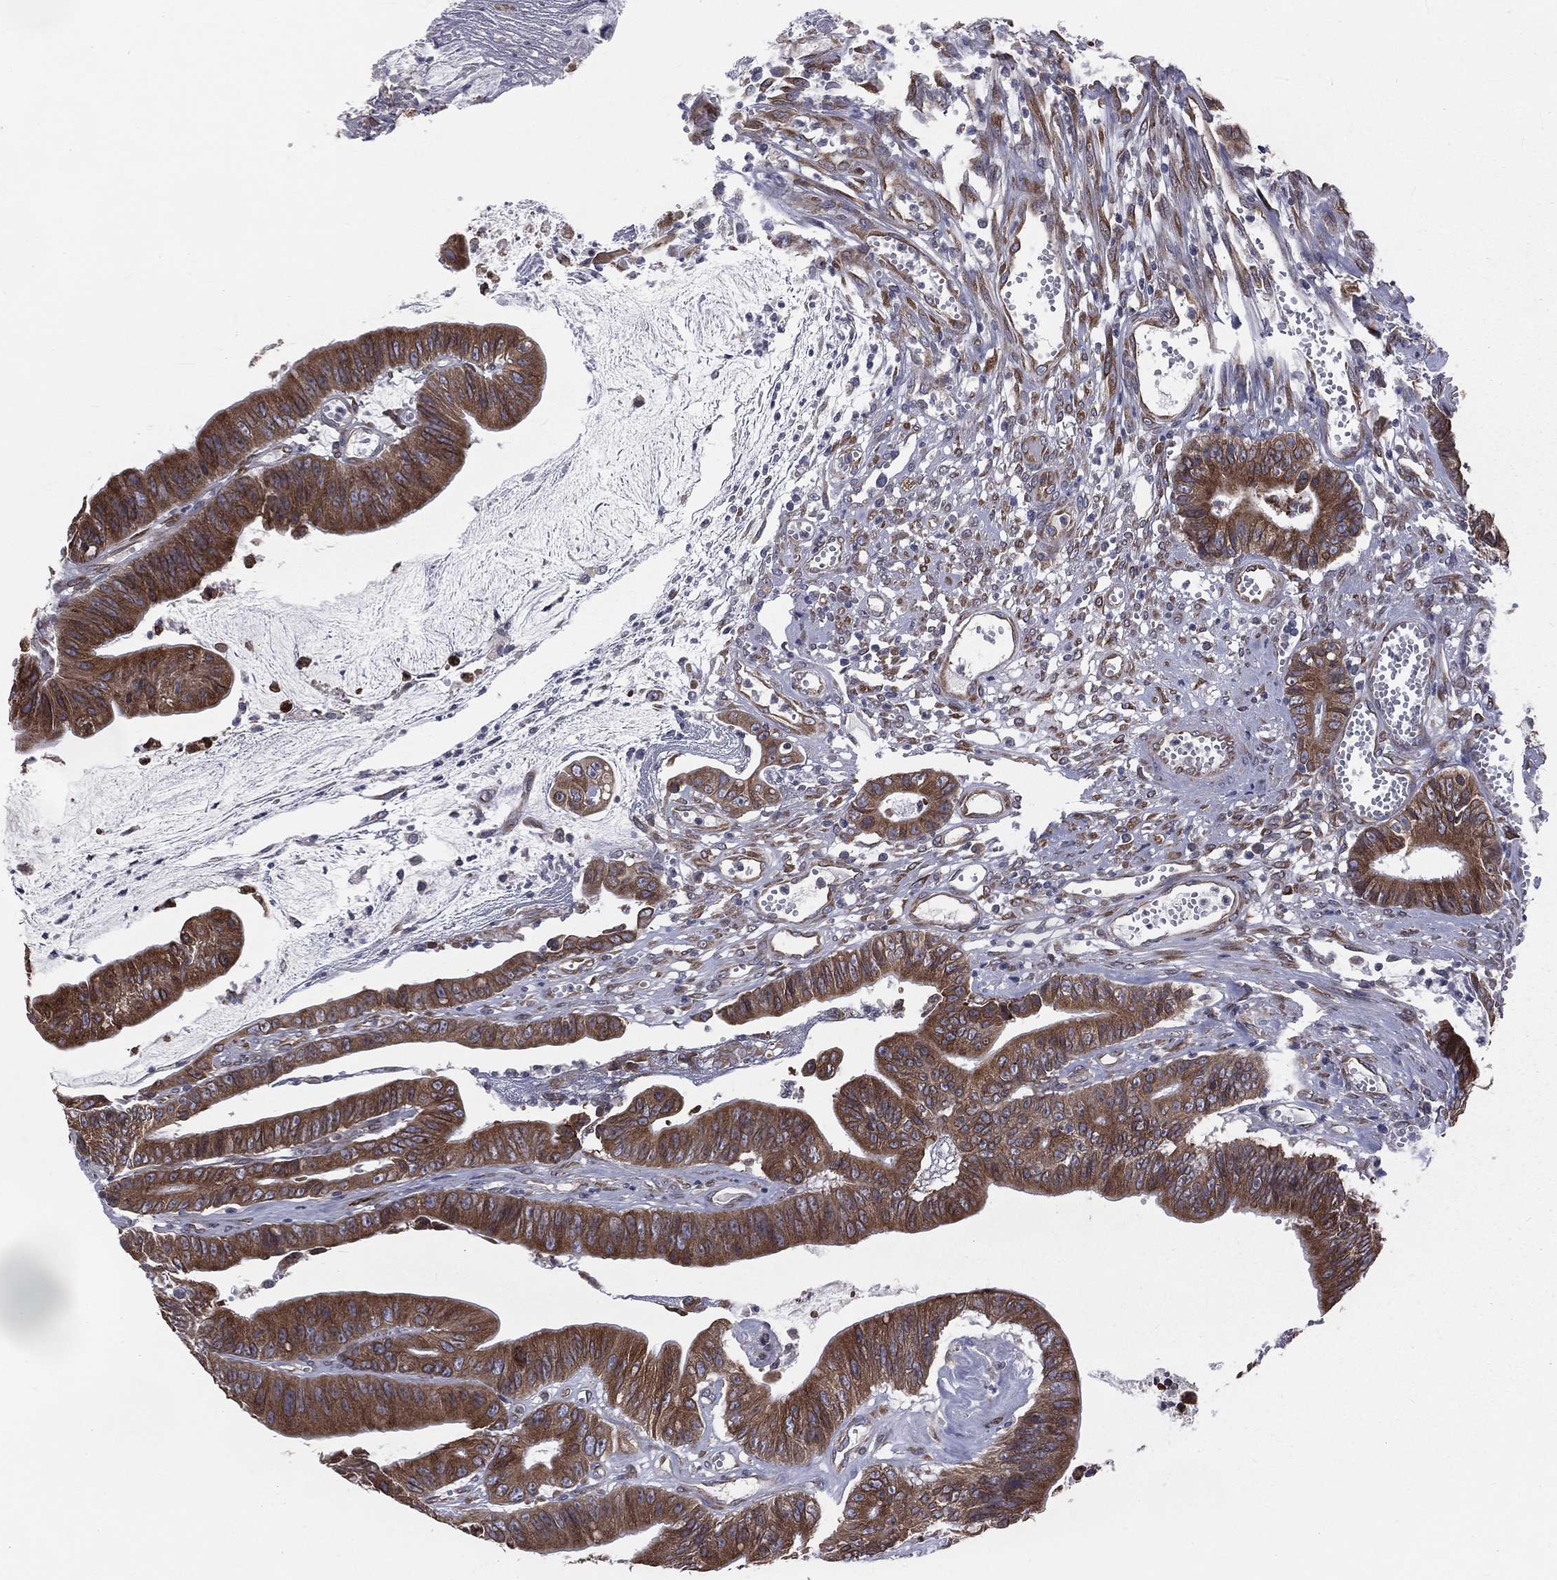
{"staining": {"intensity": "strong", "quantity": ">75%", "location": "cytoplasmic/membranous"}, "tissue": "colorectal cancer", "cell_type": "Tumor cells", "image_type": "cancer", "snomed": [{"axis": "morphology", "description": "Adenocarcinoma, NOS"}, {"axis": "topography", "description": "Colon"}], "caption": "Human adenocarcinoma (colorectal) stained with a brown dye reveals strong cytoplasmic/membranous positive positivity in approximately >75% of tumor cells.", "gene": "PGRMC1", "patient": {"sex": "female", "age": 69}}